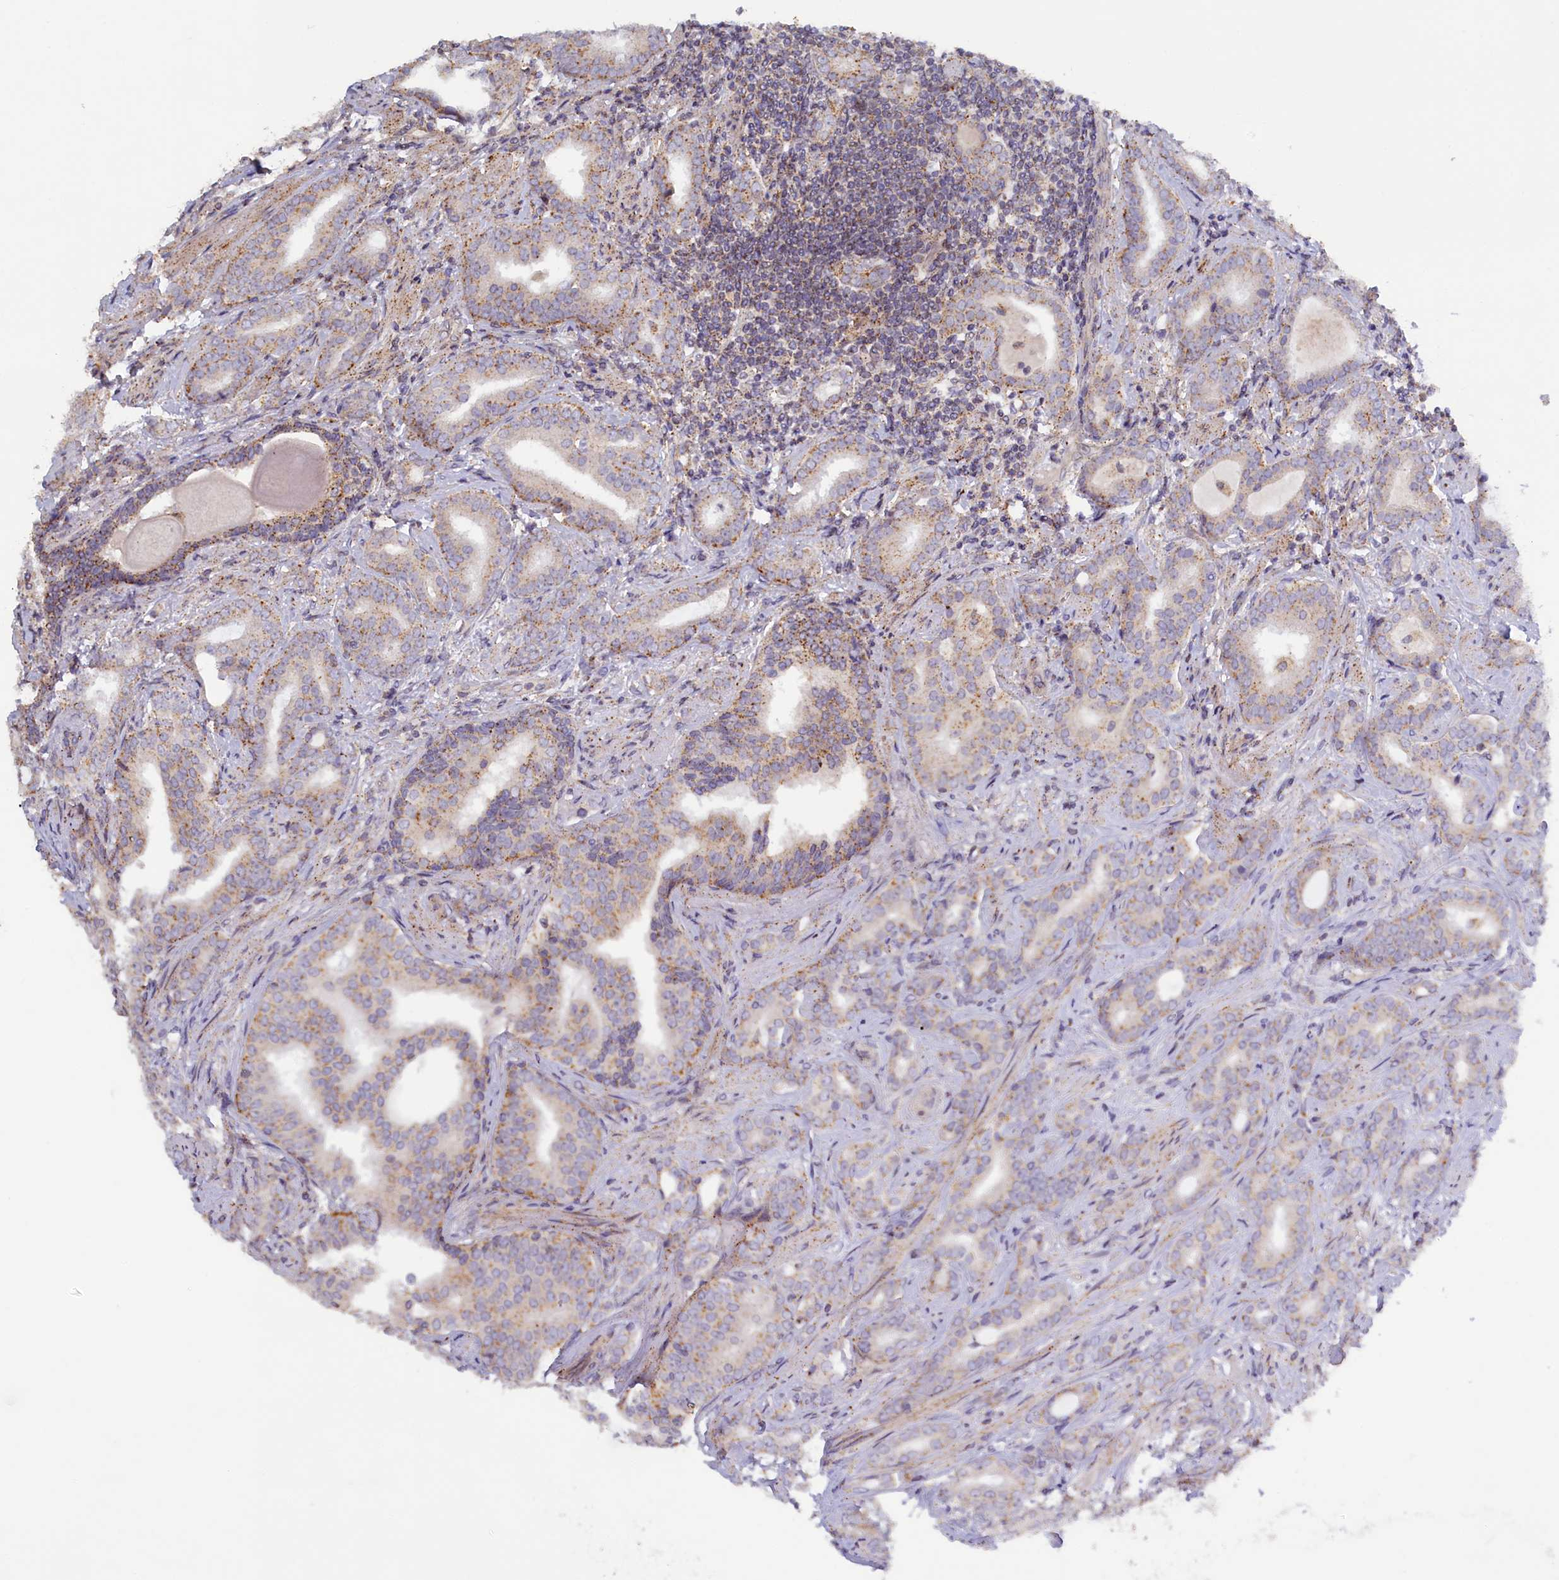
{"staining": {"intensity": "weak", "quantity": "25%-75%", "location": "cytoplasmic/membranous"}, "tissue": "prostate cancer", "cell_type": "Tumor cells", "image_type": "cancer", "snomed": [{"axis": "morphology", "description": "Adenocarcinoma, High grade"}, {"axis": "topography", "description": "Prostate"}], "caption": "IHC image of adenocarcinoma (high-grade) (prostate) stained for a protein (brown), which displays low levels of weak cytoplasmic/membranous positivity in approximately 25%-75% of tumor cells.", "gene": "HYKK", "patient": {"sex": "male", "age": 63}}